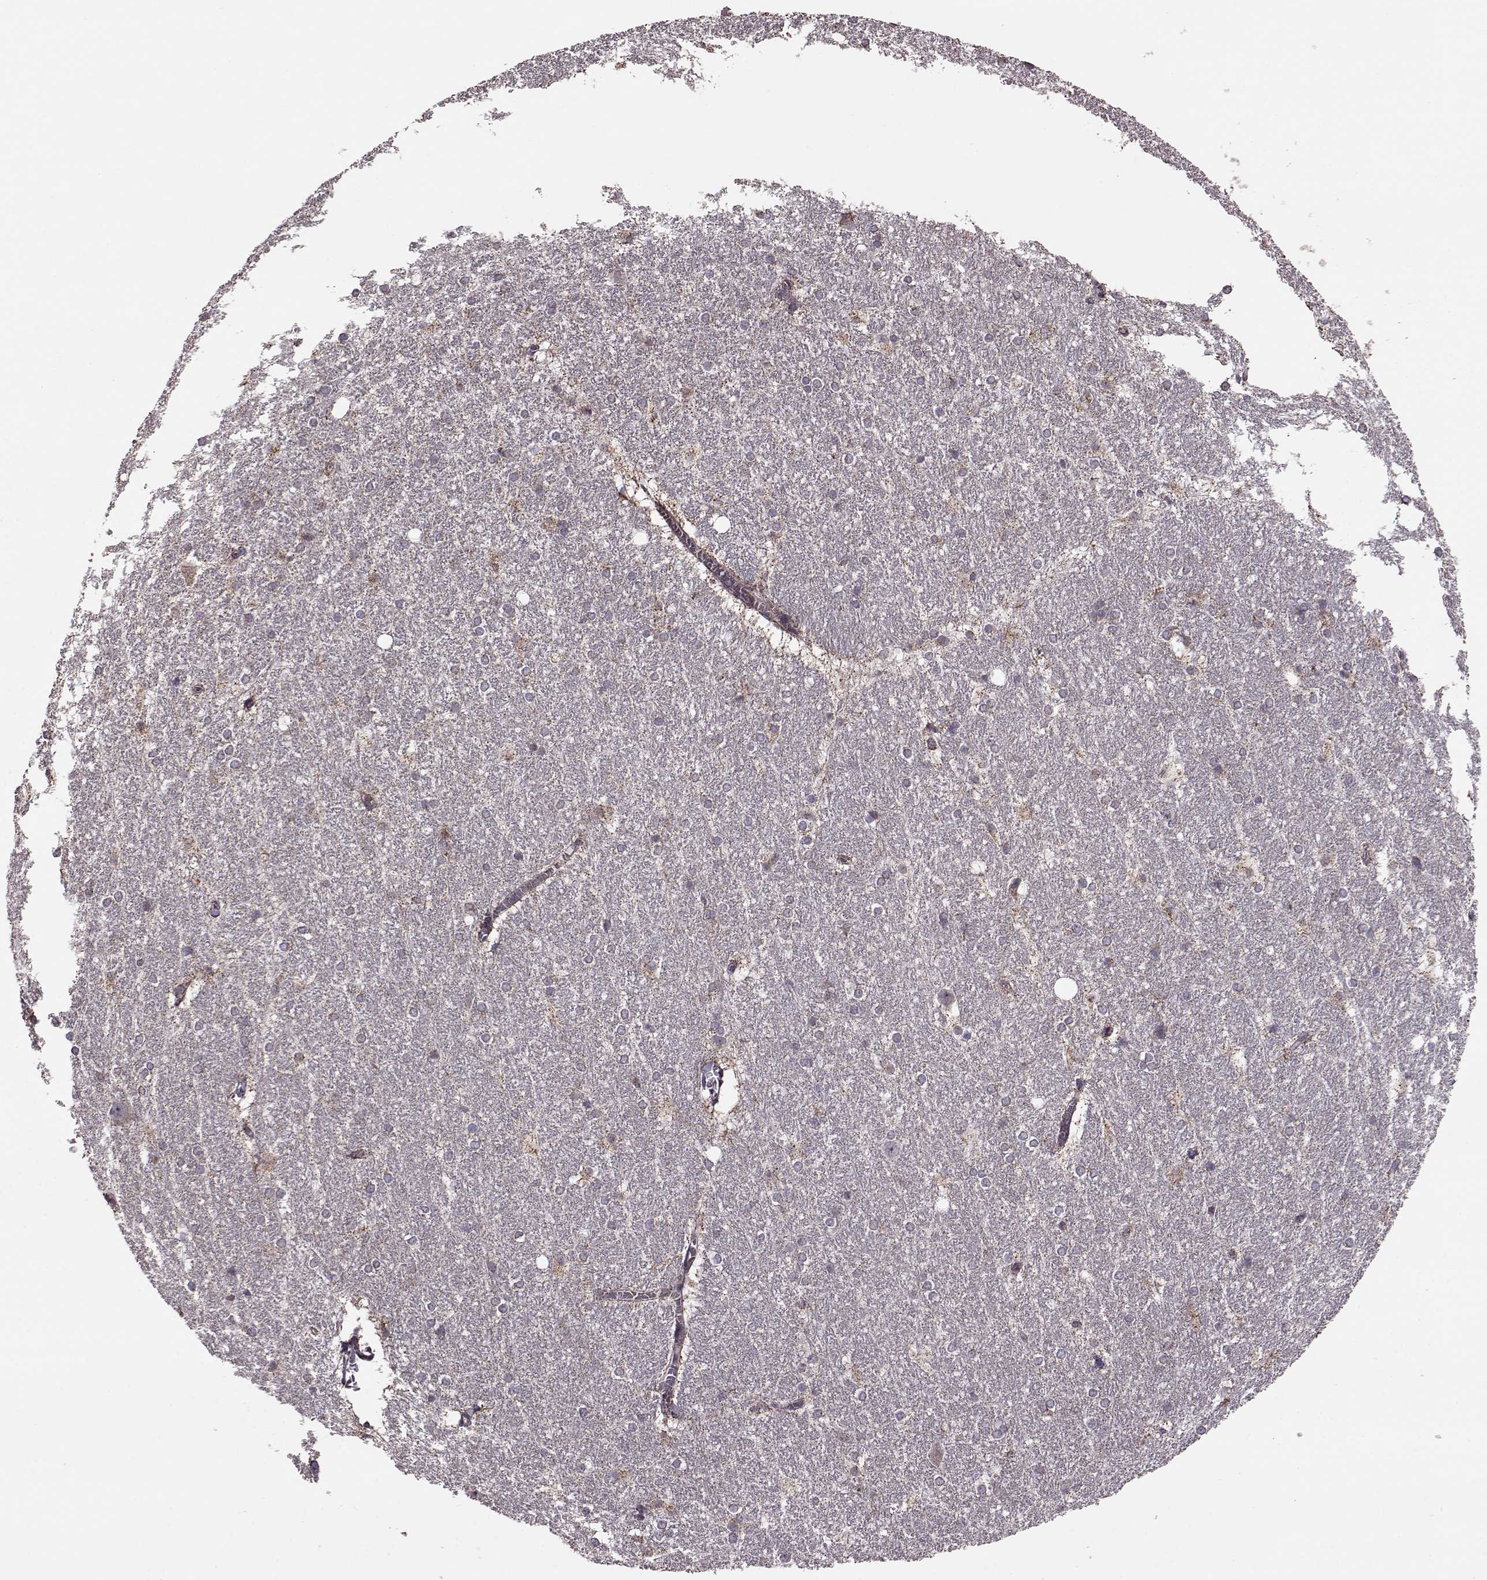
{"staining": {"intensity": "weak", "quantity": "<25%", "location": "cytoplasmic/membranous"}, "tissue": "hippocampus", "cell_type": "Glial cells", "image_type": "normal", "snomed": [{"axis": "morphology", "description": "Normal tissue, NOS"}, {"axis": "topography", "description": "Cerebral cortex"}, {"axis": "topography", "description": "Hippocampus"}], "caption": "Glial cells show no significant protein staining in unremarkable hippocampus. Nuclei are stained in blue.", "gene": "PUDP", "patient": {"sex": "female", "age": 19}}